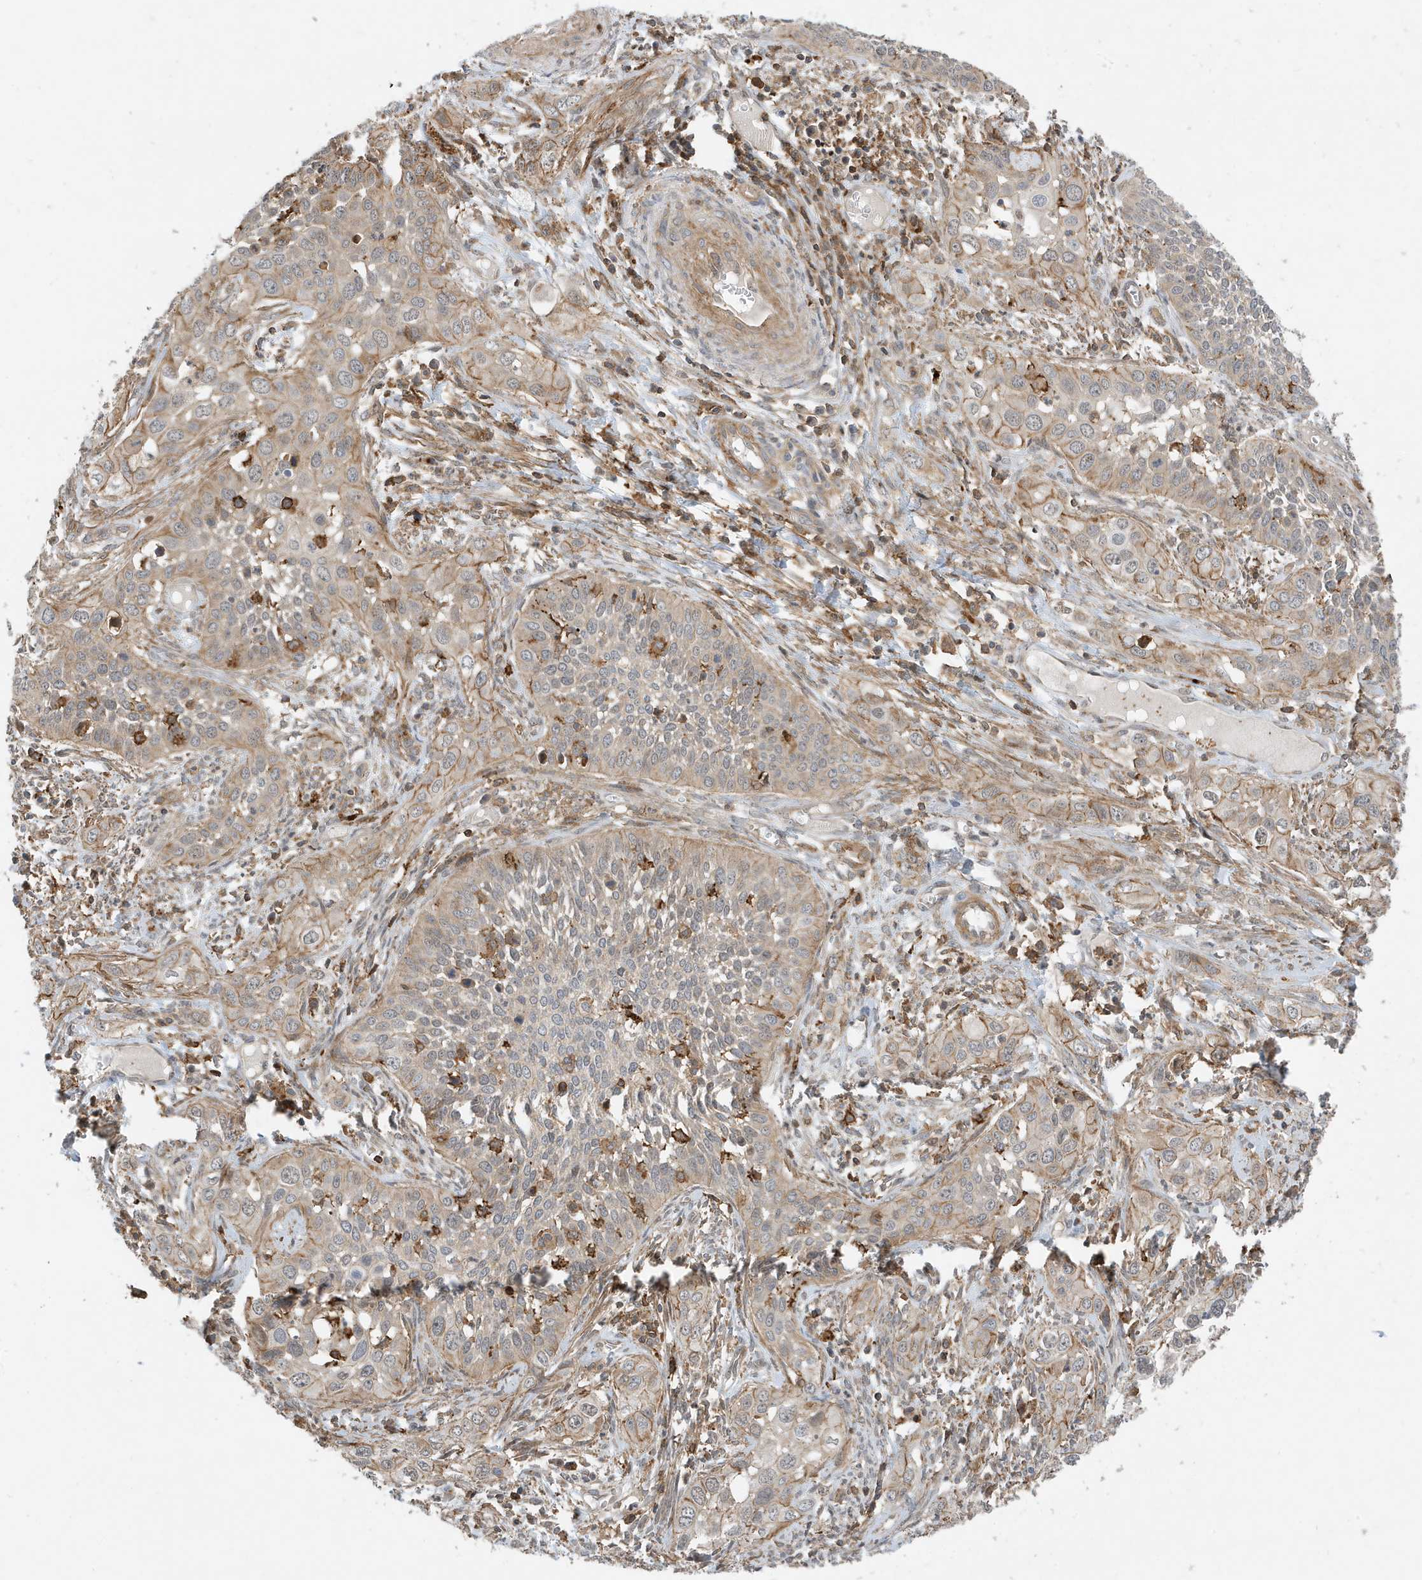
{"staining": {"intensity": "moderate", "quantity": "<25%", "location": "cytoplasmic/membranous"}, "tissue": "cervical cancer", "cell_type": "Tumor cells", "image_type": "cancer", "snomed": [{"axis": "morphology", "description": "Squamous cell carcinoma, NOS"}, {"axis": "topography", "description": "Cervix"}], "caption": "Immunohistochemical staining of human cervical cancer (squamous cell carcinoma) demonstrates moderate cytoplasmic/membranous protein staining in approximately <25% of tumor cells. (IHC, brightfield microscopy, high magnification).", "gene": "TATDN3", "patient": {"sex": "female", "age": 34}}